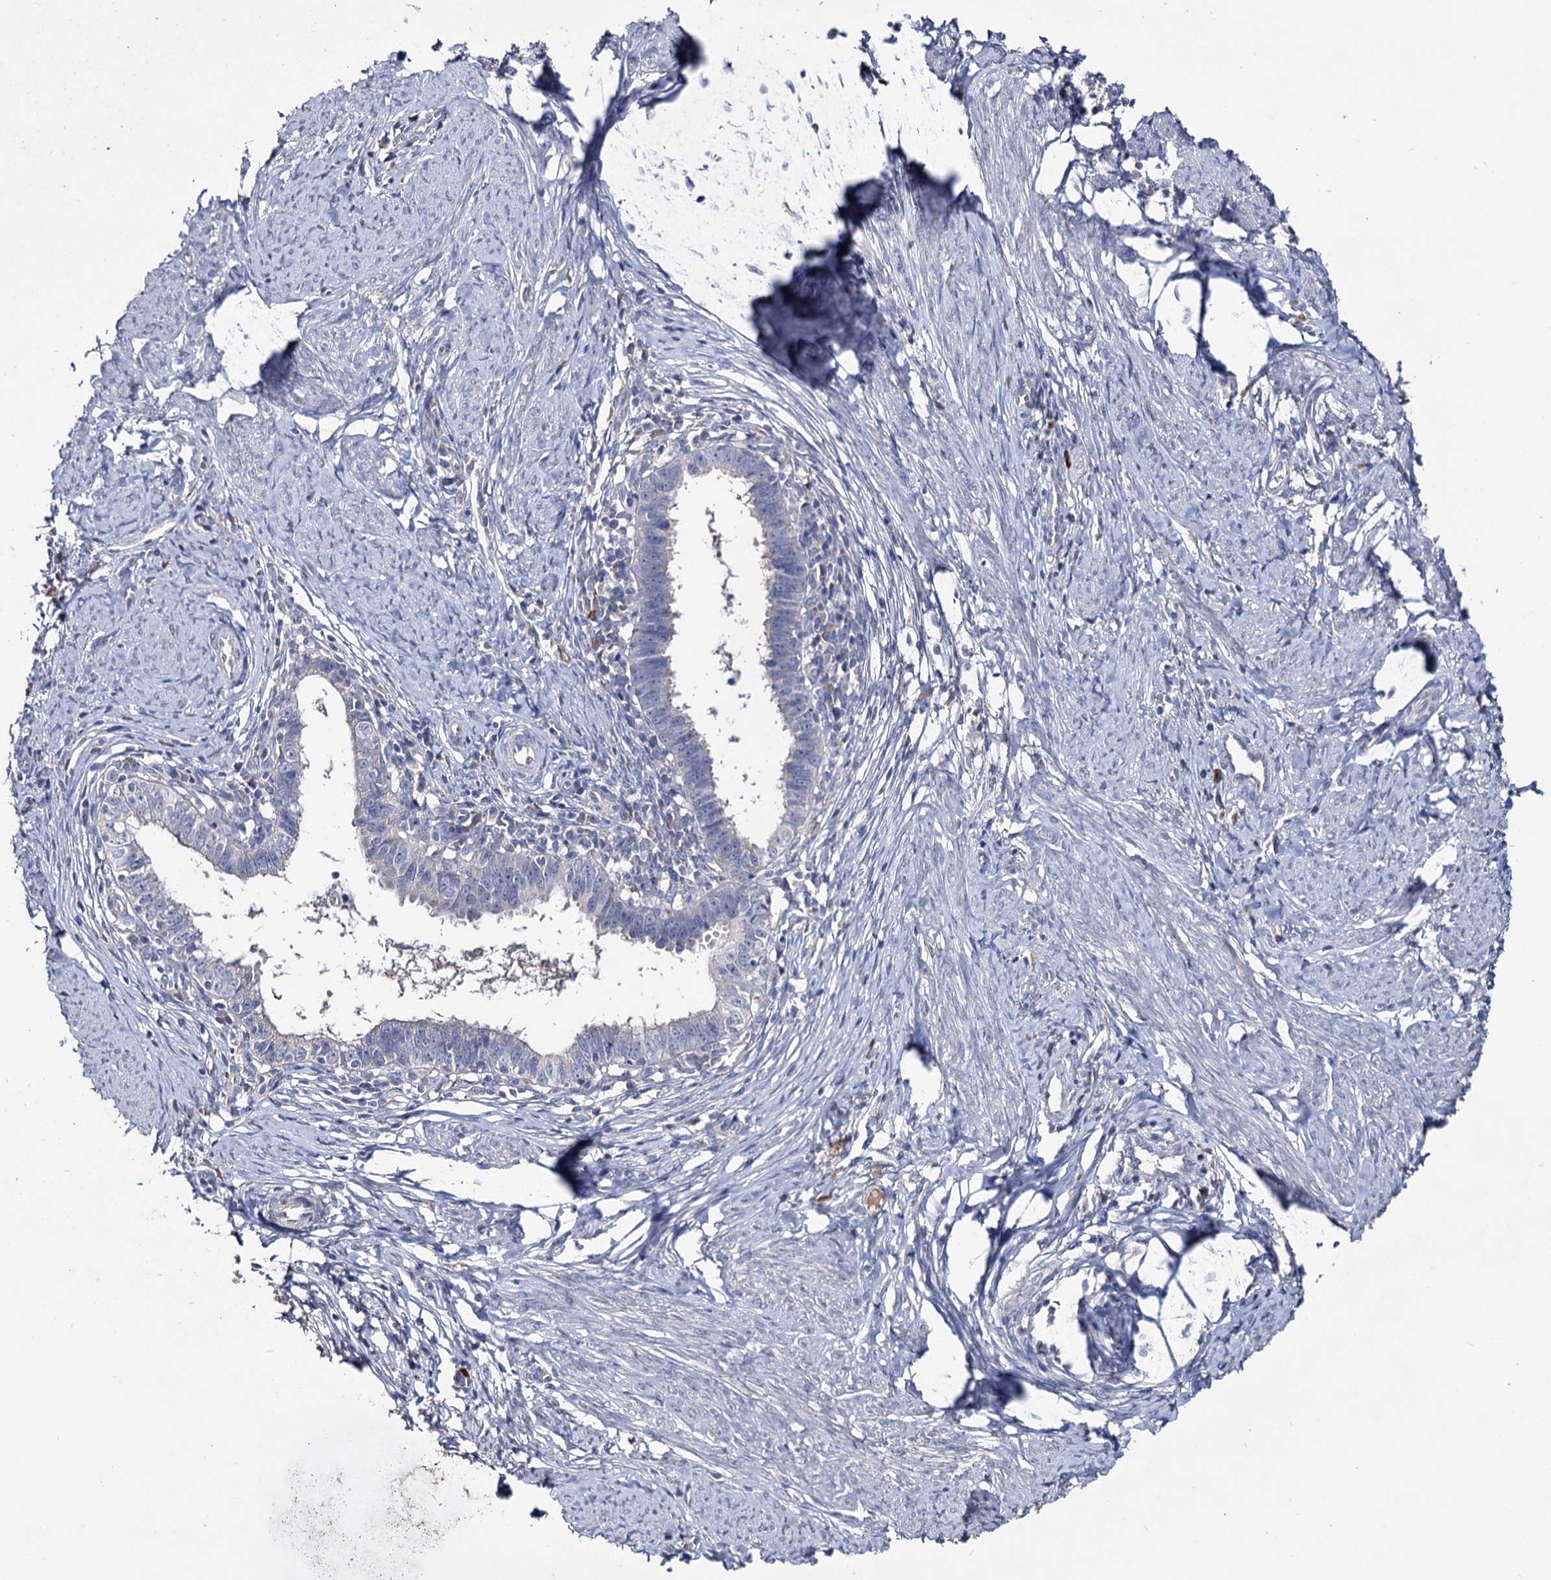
{"staining": {"intensity": "negative", "quantity": "none", "location": "none"}, "tissue": "cervical cancer", "cell_type": "Tumor cells", "image_type": "cancer", "snomed": [{"axis": "morphology", "description": "Adenocarcinoma, NOS"}, {"axis": "topography", "description": "Cervix"}], "caption": "IHC of cervical cancer (adenocarcinoma) demonstrates no positivity in tumor cells.", "gene": "EPB41L5", "patient": {"sex": "female", "age": 36}}